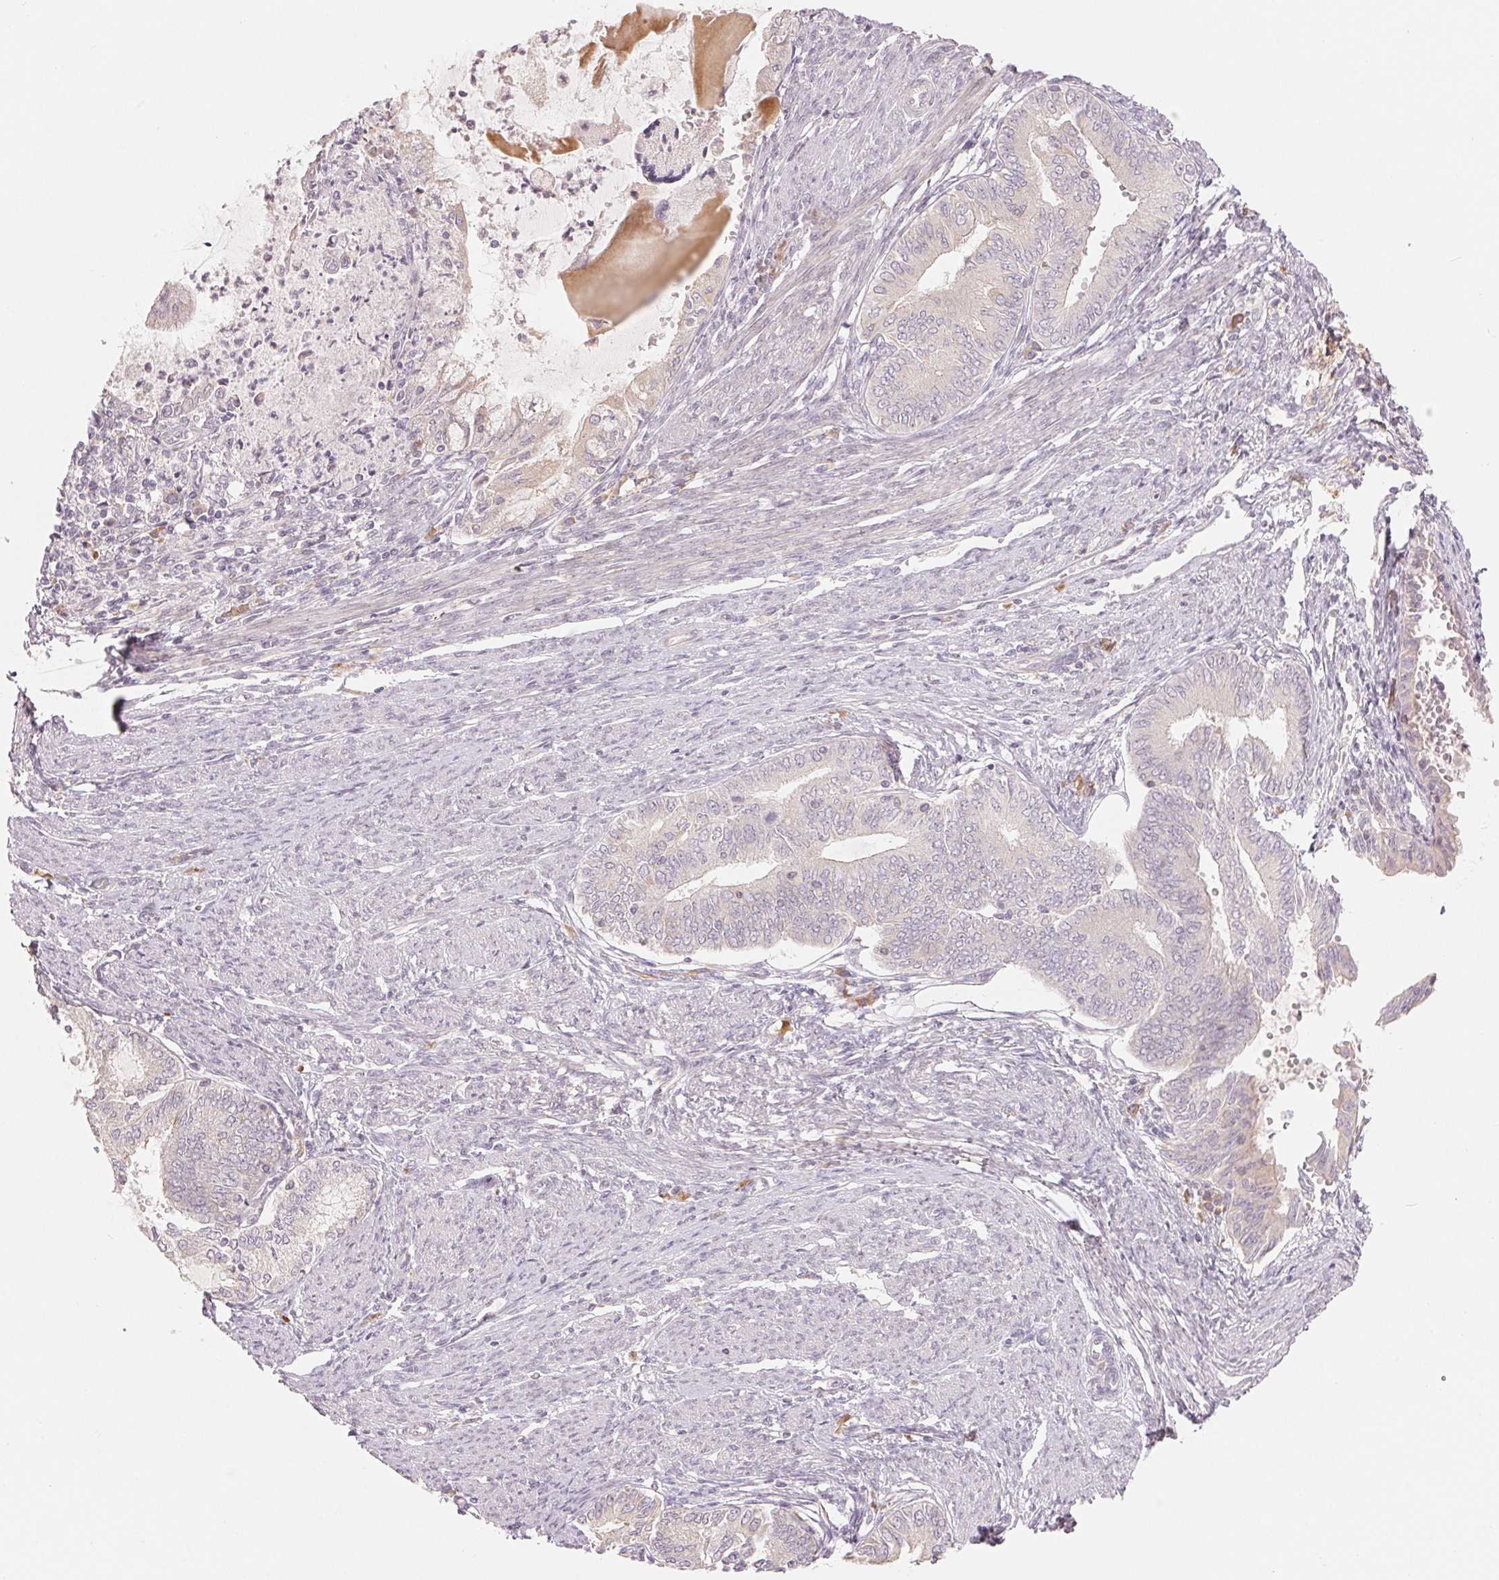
{"staining": {"intensity": "negative", "quantity": "none", "location": "none"}, "tissue": "endometrial cancer", "cell_type": "Tumor cells", "image_type": "cancer", "snomed": [{"axis": "morphology", "description": "Adenocarcinoma, NOS"}, {"axis": "topography", "description": "Endometrium"}], "caption": "Tumor cells show no significant protein expression in endometrial cancer.", "gene": "DENND2C", "patient": {"sex": "female", "age": 79}}